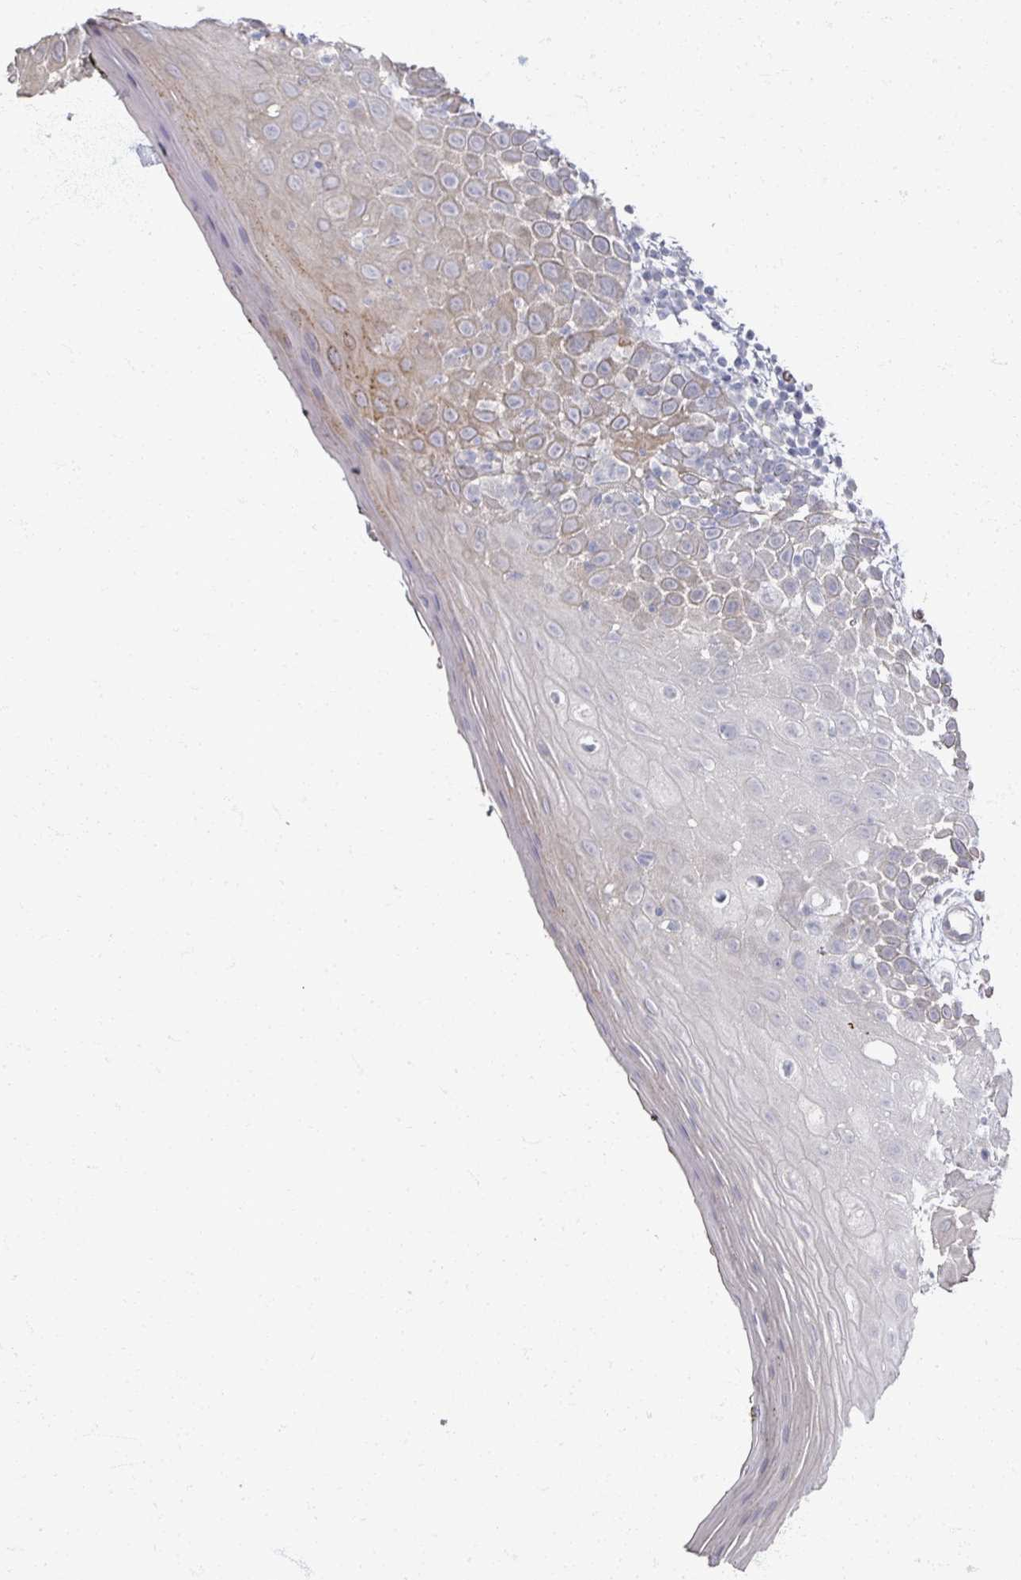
{"staining": {"intensity": "weak", "quantity": "25%-75%", "location": "cytoplasmic/membranous"}, "tissue": "oral mucosa", "cell_type": "Squamous epithelial cells", "image_type": "normal", "snomed": [{"axis": "morphology", "description": "Normal tissue, NOS"}, {"axis": "morphology", "description": "Squamous cell carcinoma, NOS"}, {"axis": "topography", "description": "Oral tissue"}, {"axis": "topography", "description": "Tounge, NOS"}, {"axis": "topography", "description": "Head-Neck"}], "caption": "Immunohistochemical staining of unremarkable oral mucosa reveals low levels of weak cytoplasmic/membranous expression in approximately 25%-75% of squamous epithelial cells.", "gene": "TTYH3", "patient": {"sex": "male", "age": 76}}